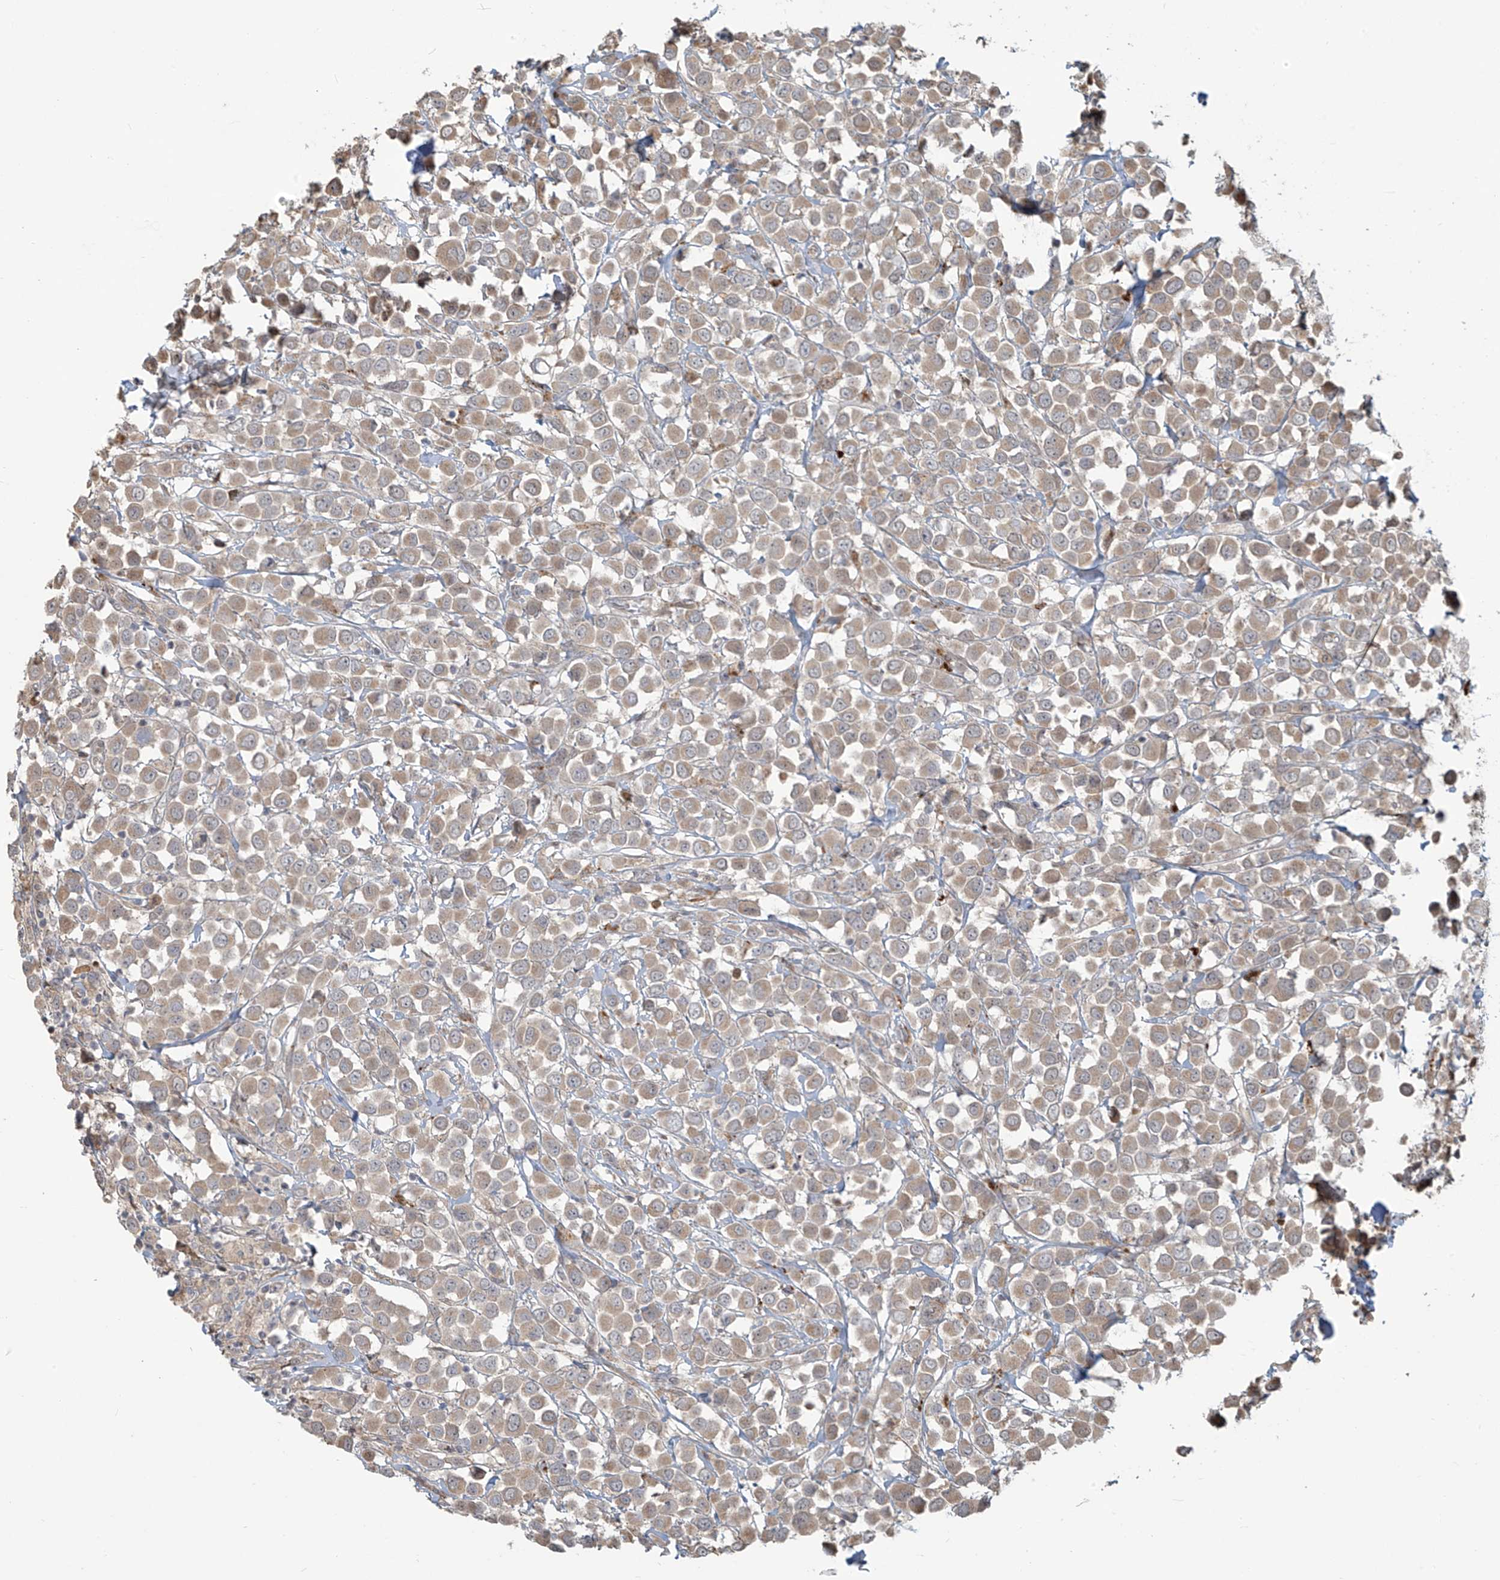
{"staining": {"intensity": "weak", "quantity": ">75%", "location": "cytoplasmic/membranous"}, "tissue": "breast cancer", "cell_type": "Tumor cells", "image_type": "cancer", "snomed": [{"axis": "morphology", "description": "Duct carcinoma"}, {"axis": "topography", "description": "Breast"}], "caption": "A histopathology image of human breast cancer stained for a protein demonstrates weak cytoplasmic/membranous brown staining in tumor cells.", "gene": "PLEKHM3", "patient": {"sex": "female", "age": 61}}